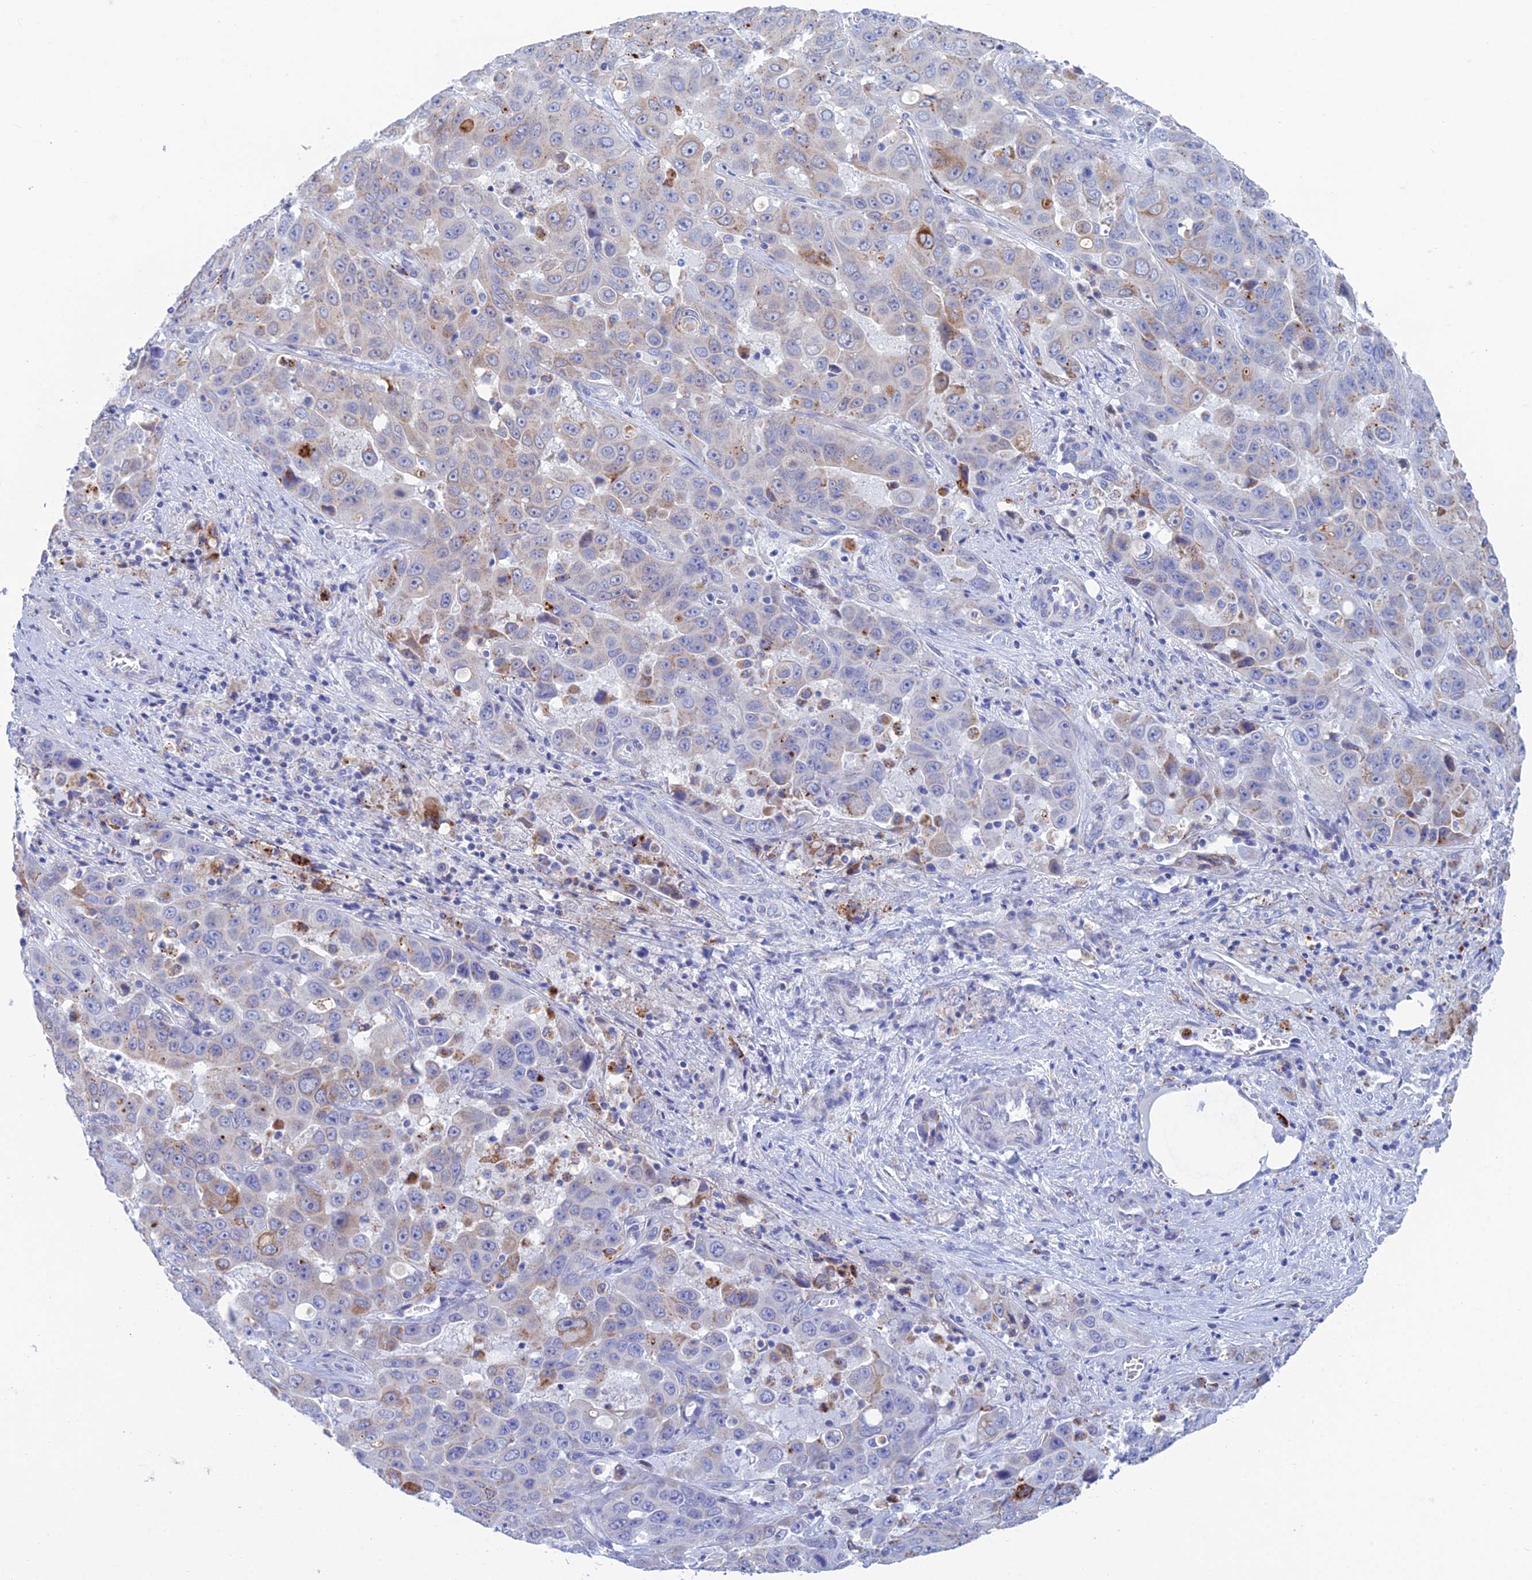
{"staining": {"intensity": "moderate", "quantity": "<25%", "location": "cytoplasmic/membranous"}, "tissue": "liver cancer", "cell_type": "Tumor cells", "image_type": "cancer", "snomed": [{"axis": "morphology", "description": "Cholangiocarcinoma"}, {"axis": "topography", "description": "Liver"}], "caption": "Approximately <25% of tumor cells in liver cholangiocarcinoma exhibit moderate cytoplasmic/membranous protein staining as visualized by brown immunohistochemical staining.", "gene": "CFAP210", "patient": {"sex": "female", "age": 52}}